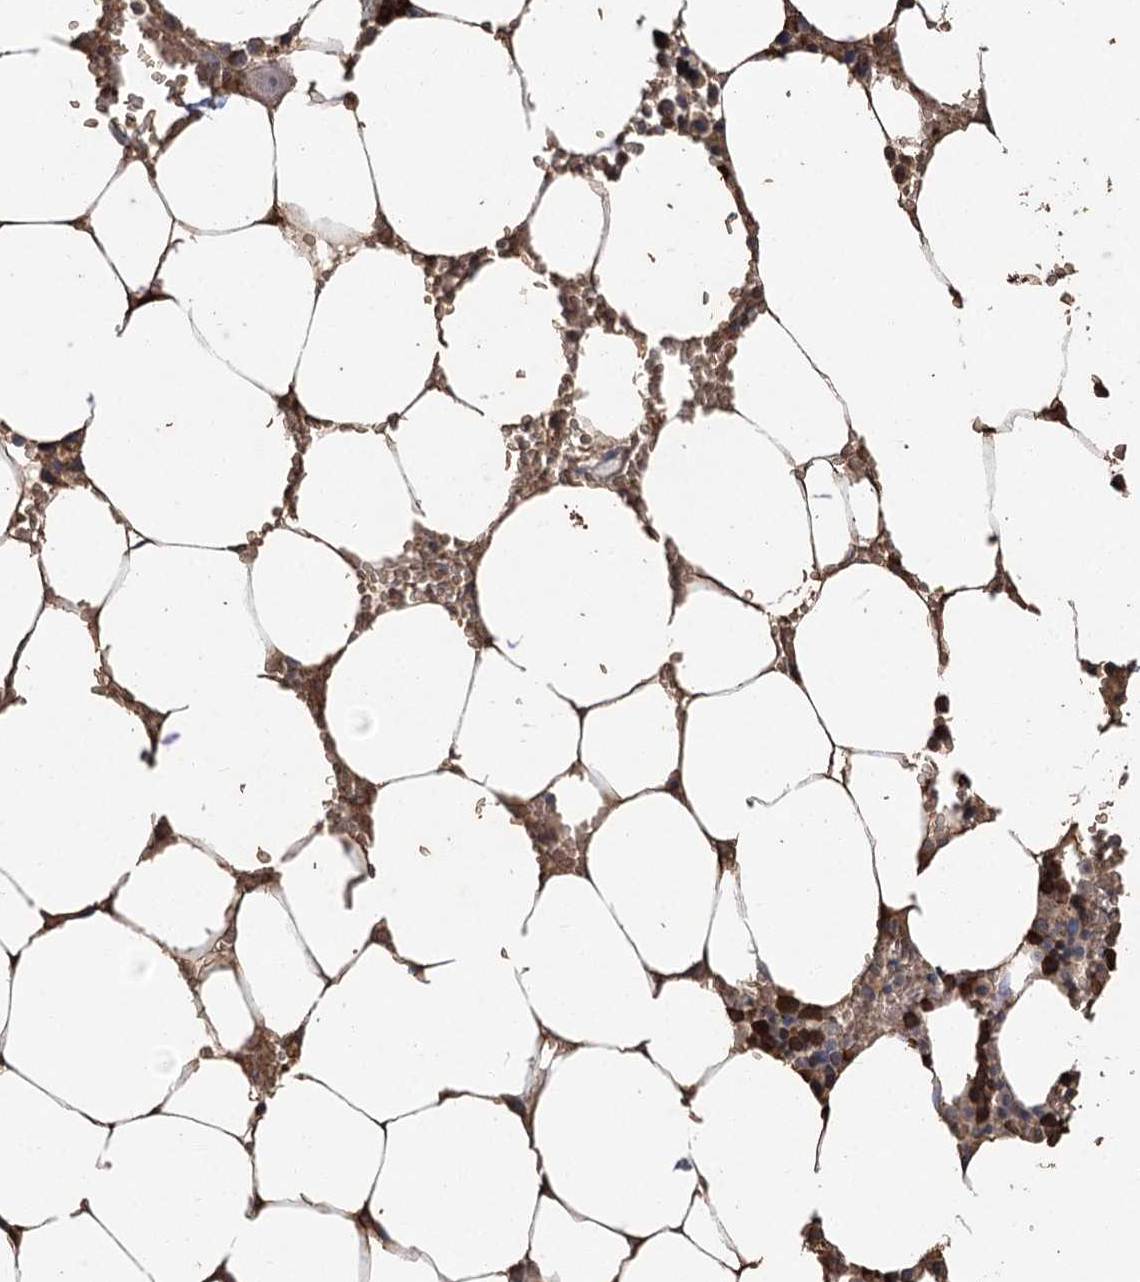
{"staining": {"intensity": "strong", "quantity": "25%-75%", "location": "cytoplasmic/membranous"}, "tissue": "bone marrow", "cell_type": "Hematopoietic cells", "image_type": "normal", "snomed": [{"axis": "morphology", "description": "Normal tissue, NOS"}, {"axis": "topography", "description": "Bone marrow"}], "caption": "Strong cytoplasmic/membranous expression is seen in about 25%-75% of hematopoietic cells in normal bone marrow.", "gene": "HBA1", "patient": {"sex": "male", "age": 70}}